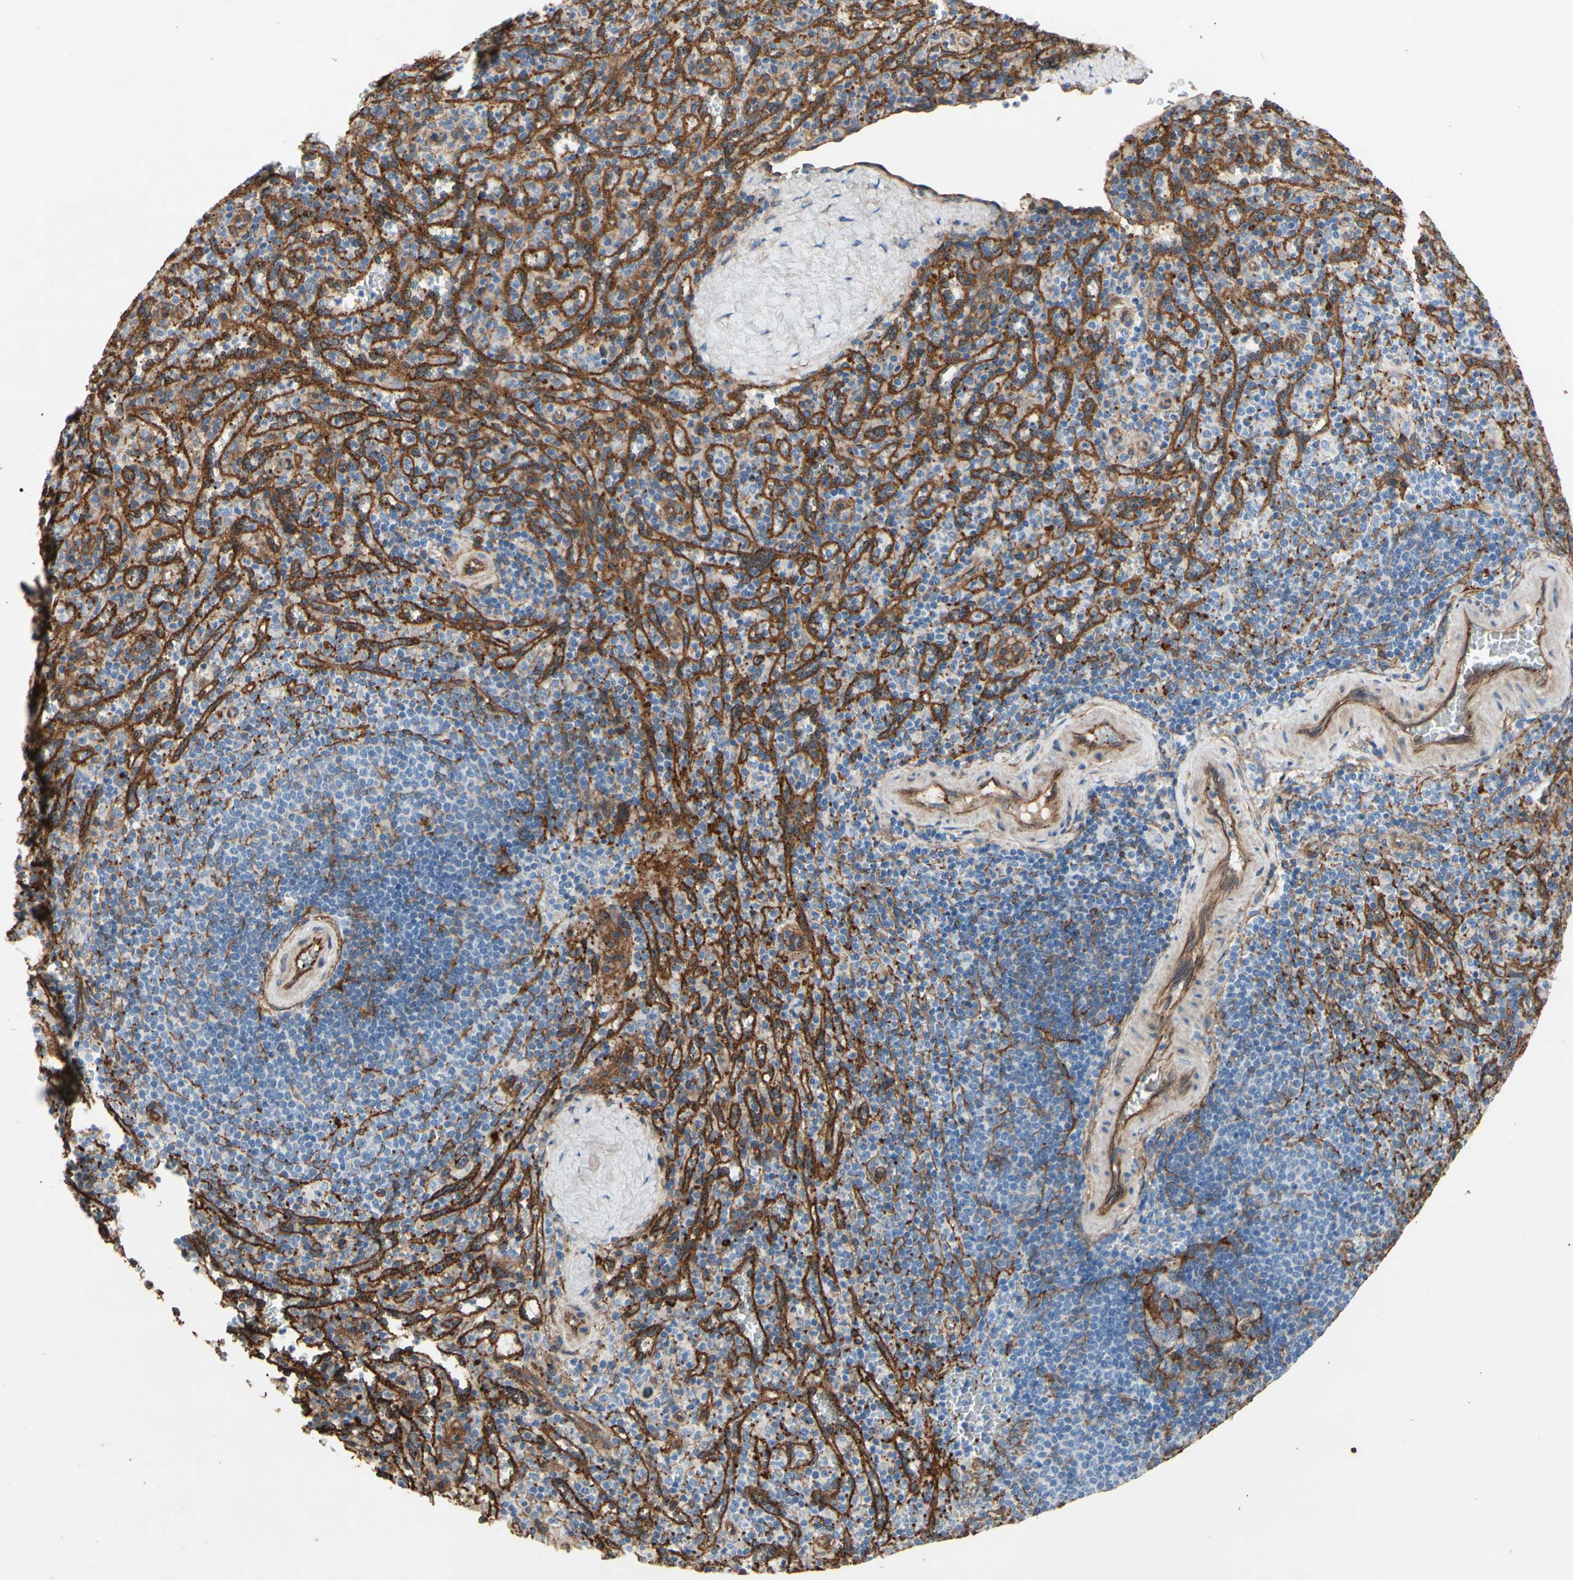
{"staining": {"intensity": "negative", "quantity": "none", "location": "none"}, "tissue": "spleen", "cell_type": "Cells in red pulp", "image_type": "normal", "snomed": [{"axis": "morphology", "description": "Normal tissue, NOS"}, {"axis": "topography", "description": "Spleen"}], "caption": "Immunohistochemistry image of benign human spleen stained for a protein (brown), which displays no expression in cells in red pulp.", "gene": "CTTNBP2", "patient": {"sex": "male", "age": 36}}